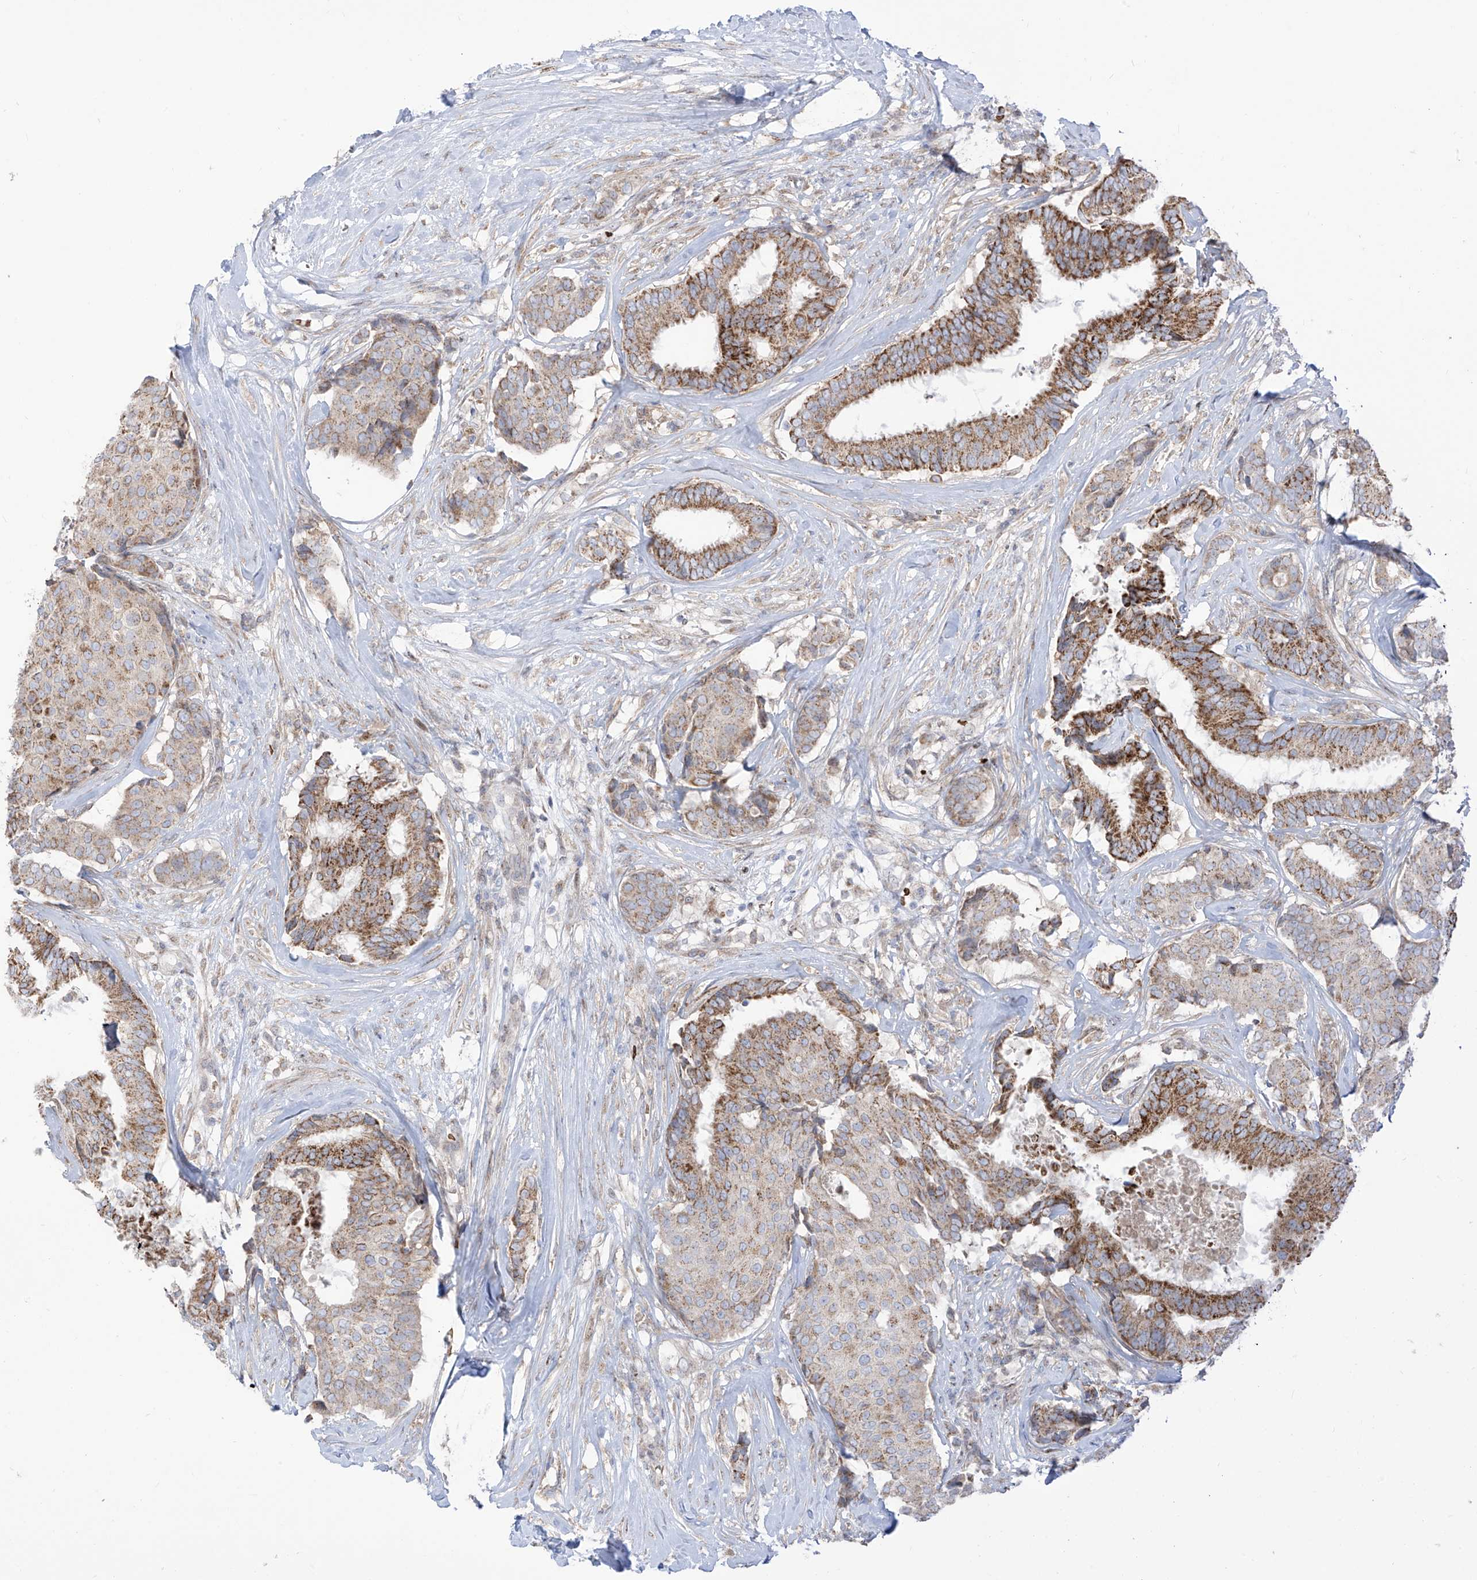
{"staining": {"intensity": "moderate", "quantity": "25%-75%", "location": "cytoplasmic/membranous"}, "tissue": "breast cancer", "cell_type": "Tumor cells", "image_type": "cancer", "snomed": [{"axis": "morphology", "description": "Duct carcinoma"}, {"axis": "topography", "description": "Breast"}], "caption": "This image exhibits breast cancer (infiltrating ductal carcinoma) stained with immunohistochemistry to label a protein in brown. The cytoplasmic/membranous of tumor cells show moderate positivity for the protein. Nuclei are counter-stained blue.", "gene": "ARHGEF40", "patient": {"sex": "female", "age": 75}}